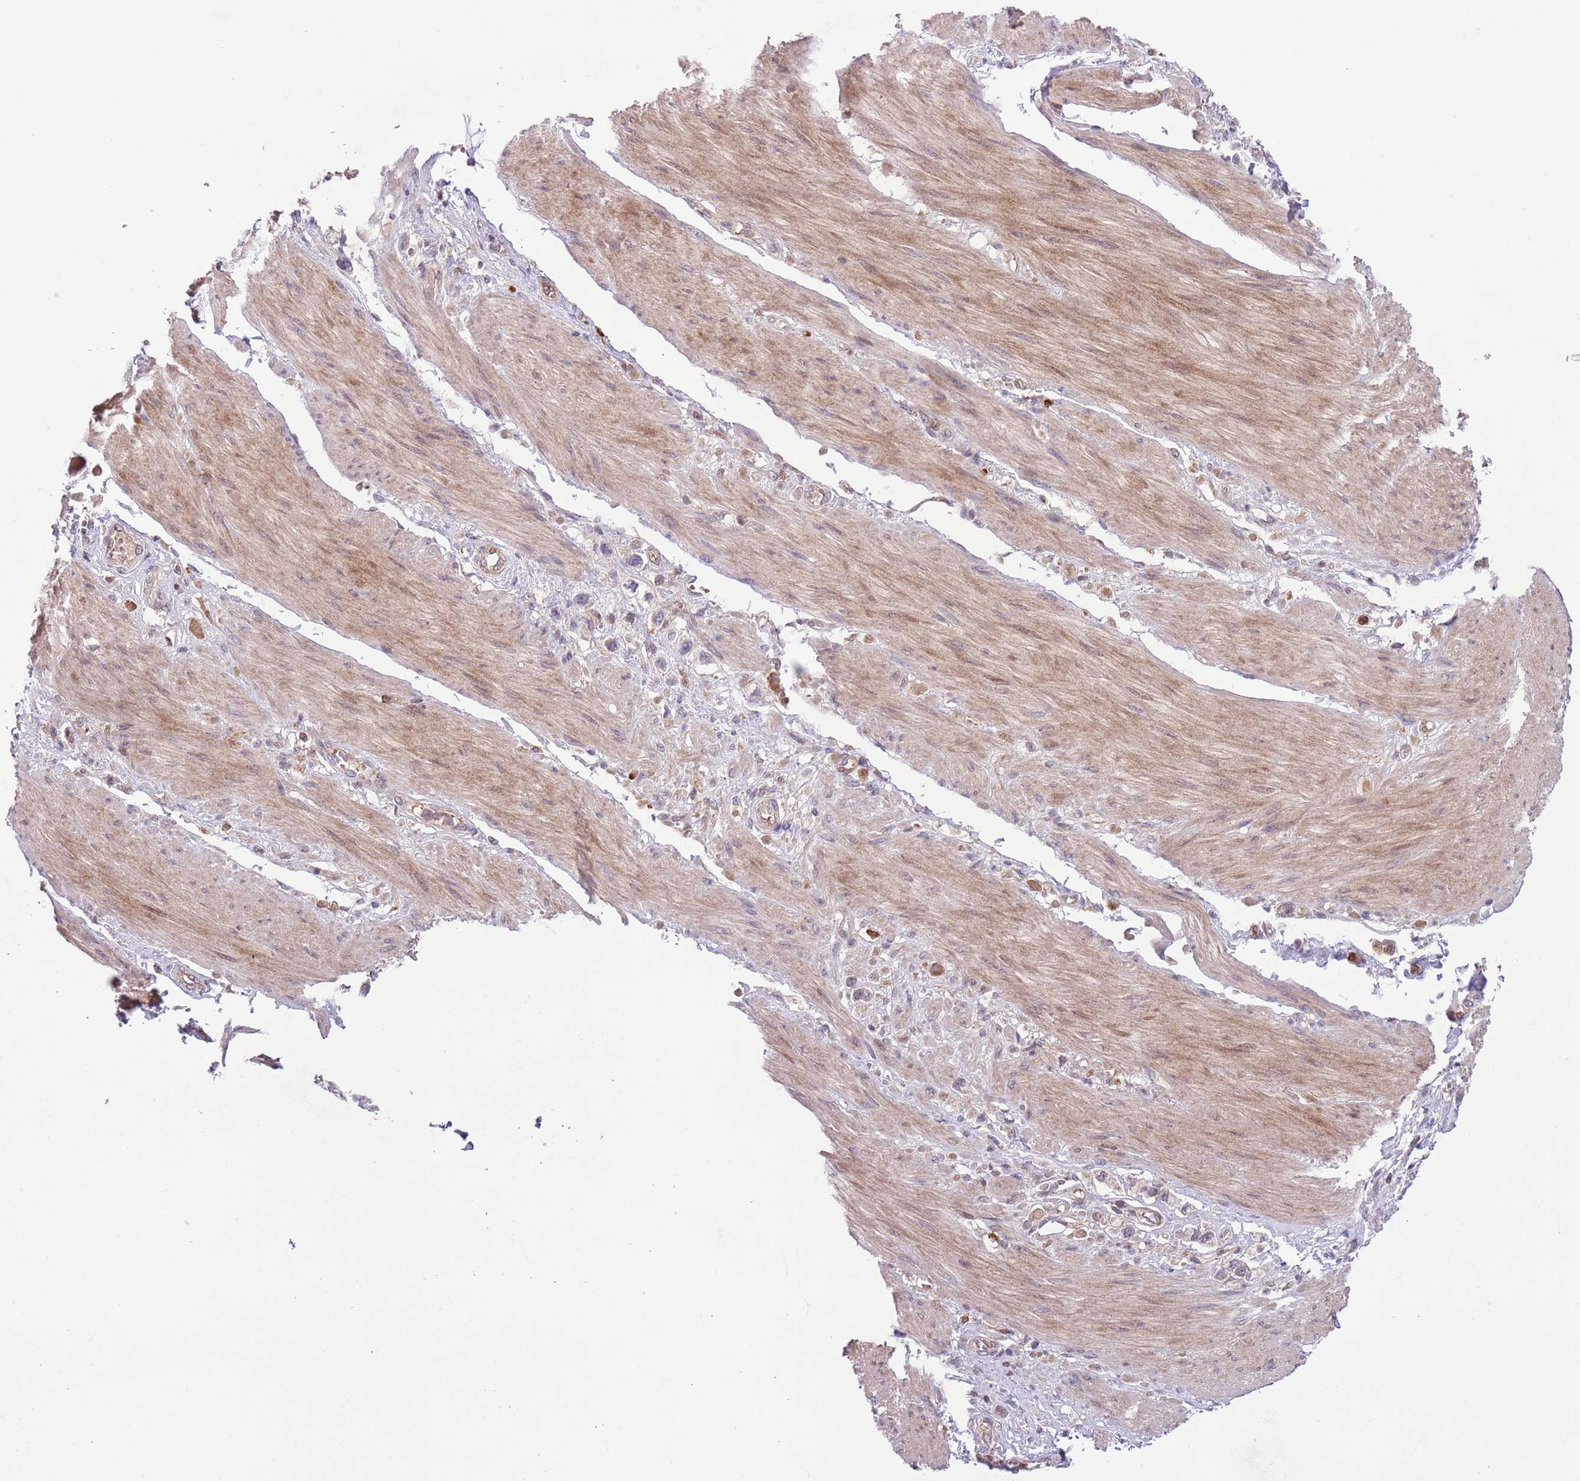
{"staining": {"intensity": "weak", "quantity": ">75%", "location": "nuclear"}, "tissue": "stomach cancer", "cell_type": "Tumor cells", "image_type": "cancer", "snomed": [{"axis": "morphology", "description": "Adenocarcinoma, NOS"}, {"axis": "topography", "description": "Stomach"}], "caption": "Immunohistochemistry image of neoplastic tissue: human stomach cancer stained using immunohistochemistry exhibits low levels of weak protein expression localized specifically in the nuclear of tumor cells, appearing as a nuclear brown color.", "gene": "HDHD2", "patient": {"sex": "female", "age": 65}}